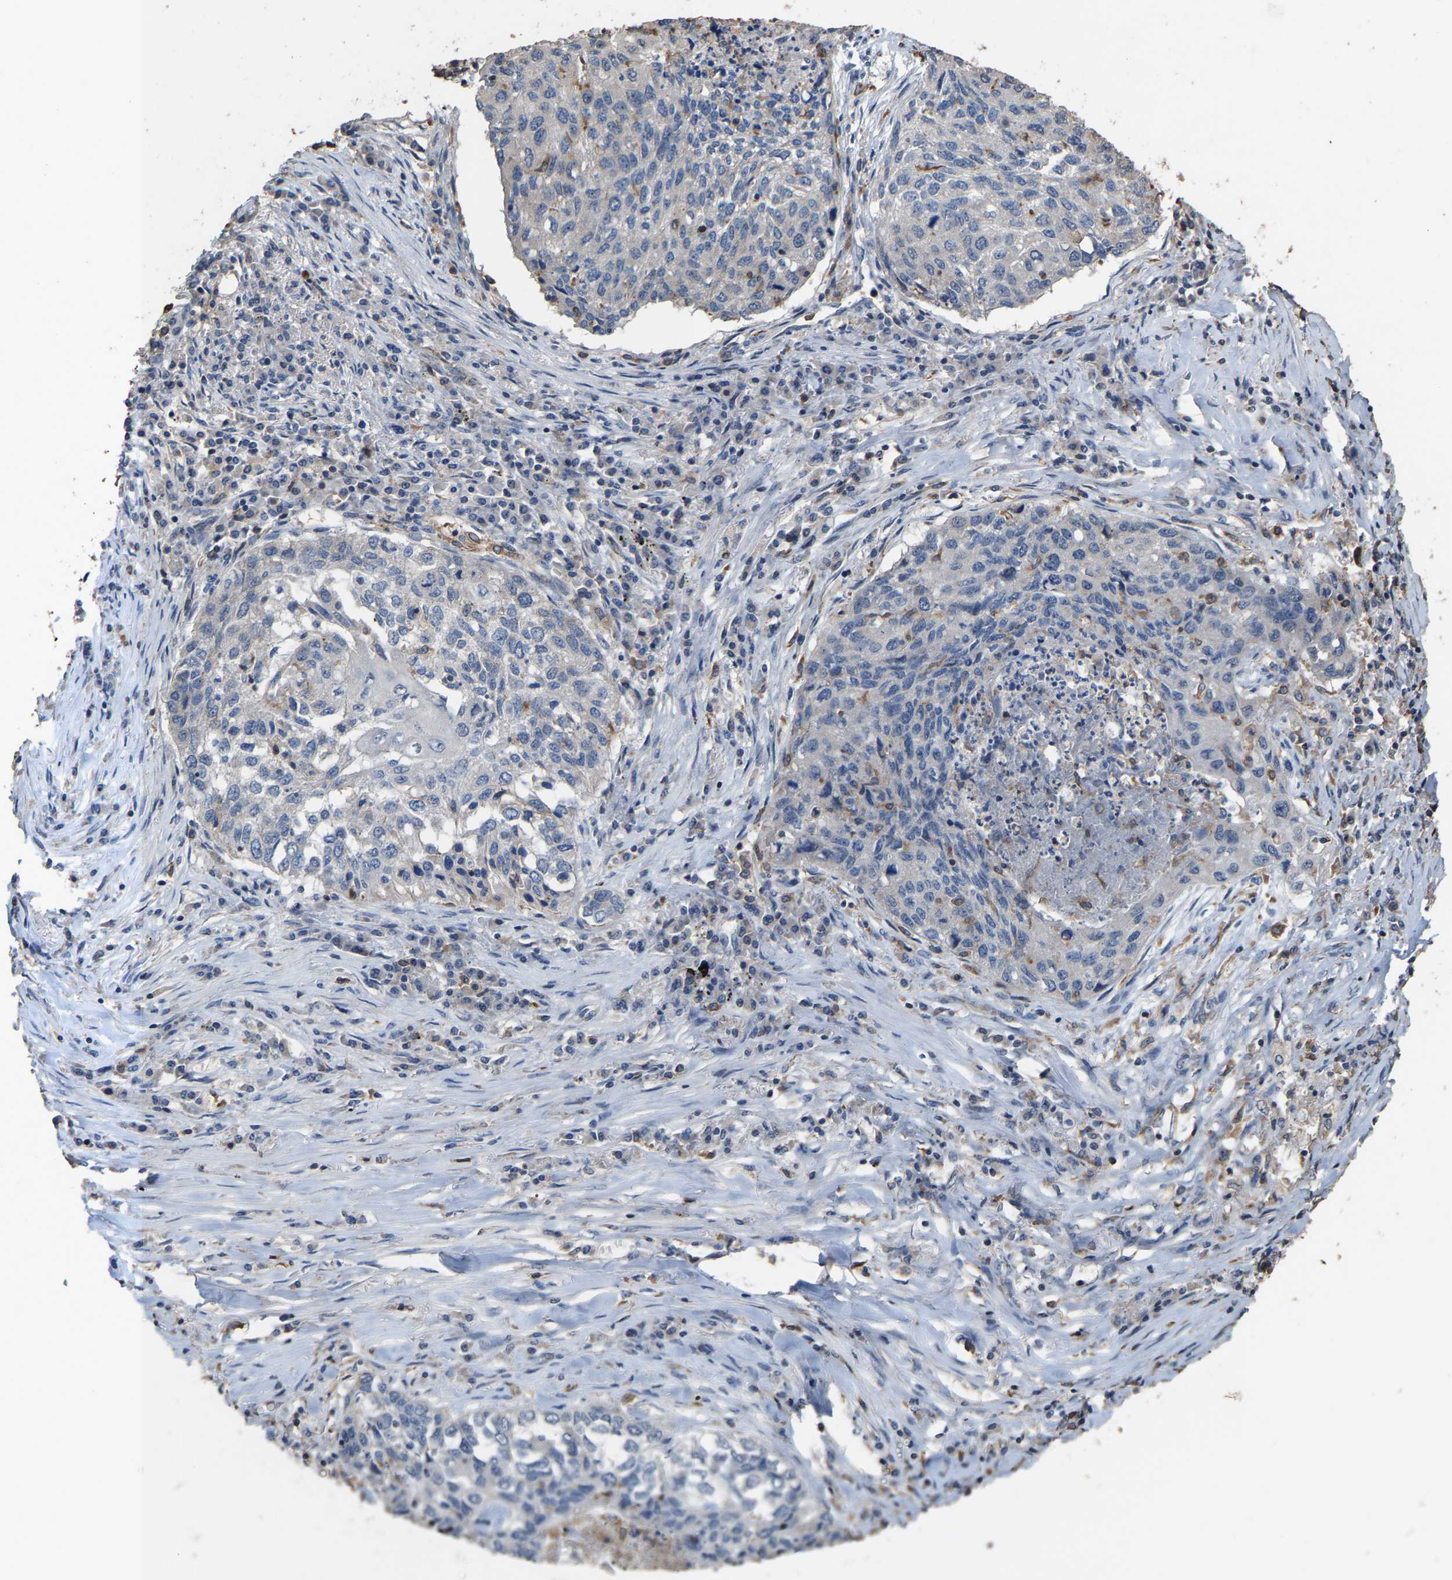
{"staining": {"intensity": "negative", "quantity": "none", "location": "none"}, "tissue": "lung cancer", "cell_type": "Tumor cells", "image_type": "cancer", "snomed": [{"axis": "morphology", "description": "Squamous cell carcinoma, NOS"}, {"axis": "topography", "description": "Lung"}], "caption": "IHC micrograph of lung cancer stained for a protein (brown), which reveals no staining in tumor cells.", "gene": "TDRKH", "patient": {"sex": "female", "age": 63}}